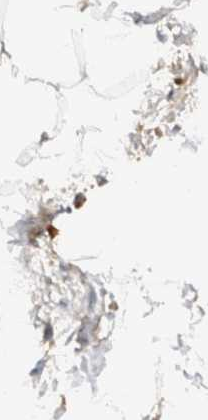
{"staining": {"intensity": "moderate", "quantity": ">75%", "location": "cytoplasmic/membranous"}, "tissue": "adipose tissue", "cell_type": "Adipocytes", "image_type": "normal", "snomed": [{"axis": "morphology", "description": "Normal tissue, NOS"}, {"axis": "morphology", "description": "Adenocarcinoma, NOS"}, {"axis": "topography", "description": "Colon"}, {"axis": "topography", "description": "Peripheral nerve tissue"}], "caption": "IHC photomicrograph of normal adipose tissue: human adipose tissue stained using immunohistochemistry demonstrates medium levels of moderate protein expression localized specifically in the cytoplasmic/membranous of adipocytes, appearing as a cytoplasmic/membranous brown color.", "gene": "SYVN1", "patient": {"sex": "male", "age": 14}}